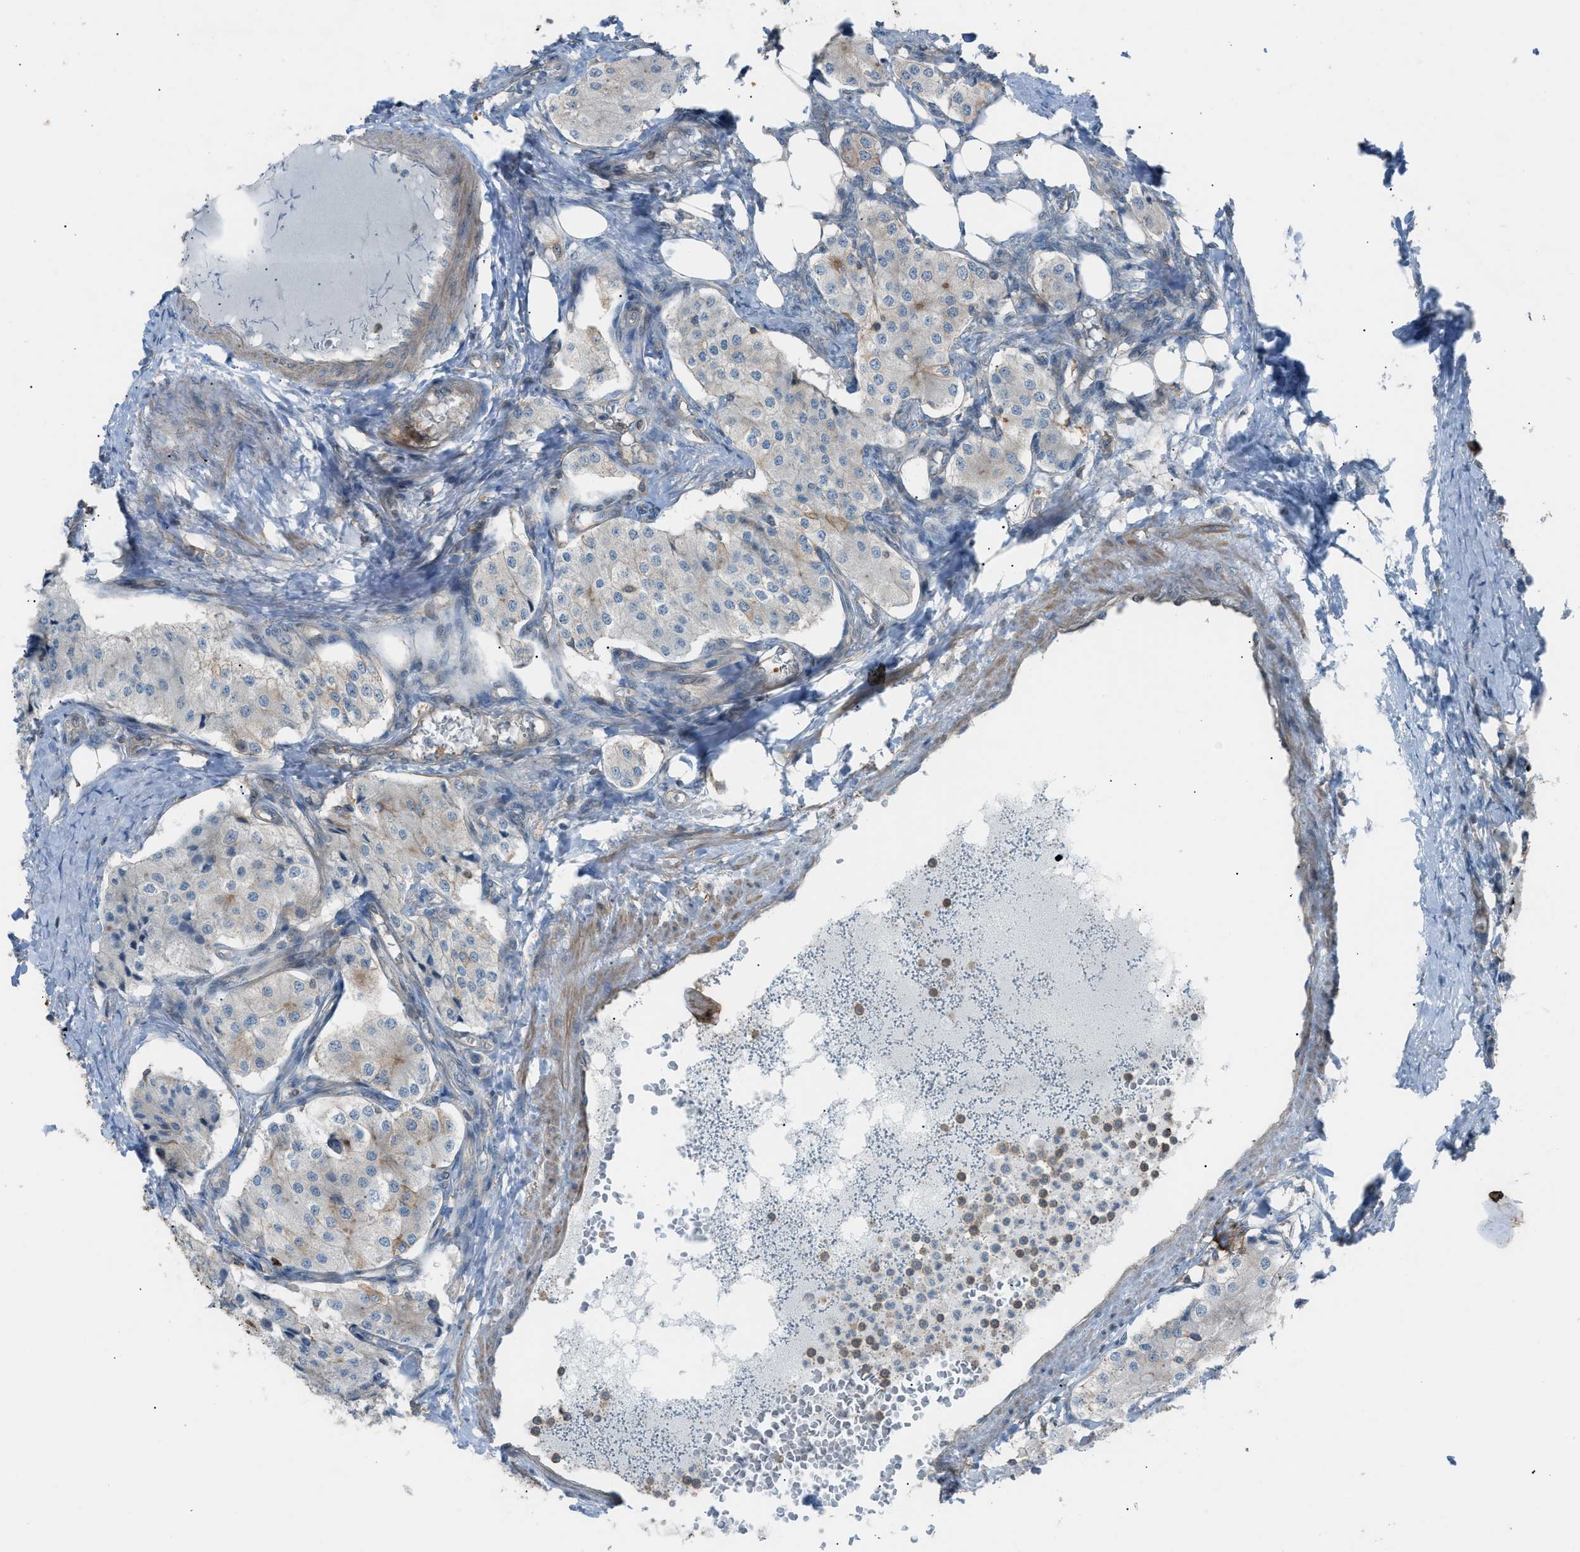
{"staining": {"intensity": "weak", "quantity": "<25%", "location": "cytoplasmic/membranous"}, "tissue": "carcinoid", "cell_type": "Tumor cells", "image_type": "cancer", "snomed": [{"axis": "morphology", "description": "Carcinoid, malignant, NOS"}, {"axis": "topography", "description": "Colon"}], "caption": "Tumor cells show no significant positivity in carcinoid.", "gene": "DYRK1A", "patient": {"sex": "female", "age": 52}}